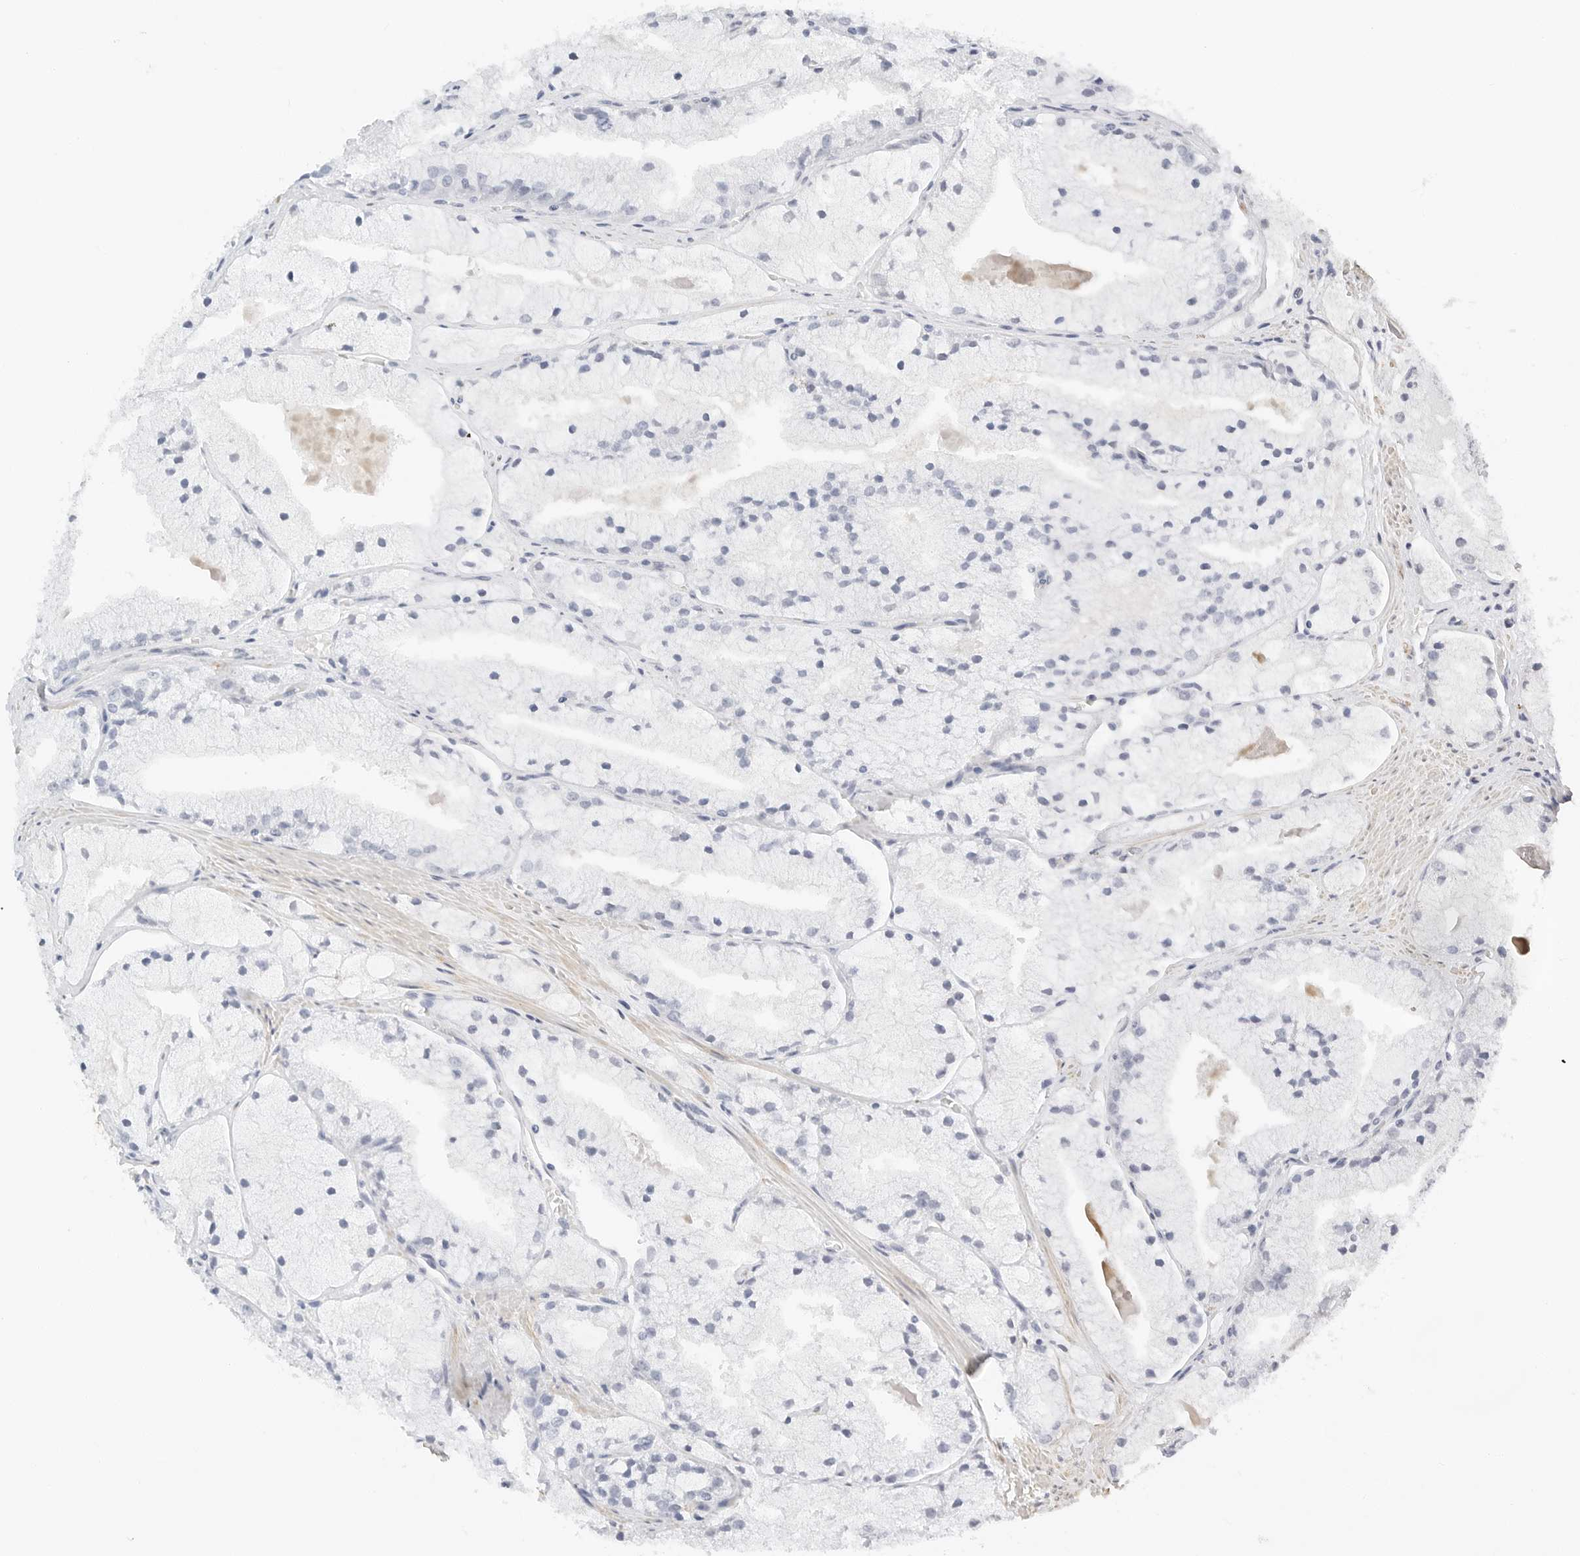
{"staining": {"intensity": "negative", "quantity": "none", "location": "none"}, "tissue": "prostate cancer", "cell_type": "Tumor cells", "image_type": "cancer", "snomed": [{"axis": "morphology", "description": "Adenocarcinoma, High grade"}, {"axis": "topography", "description": "Prostate"}], "caption": "Human prostate high-grade adenocarcinoma stained for a protein using immunohistochemistry shows no staining in tumor cells.", "gene": "PKDCC", "patient": {"sex": "male", "age": 50}}